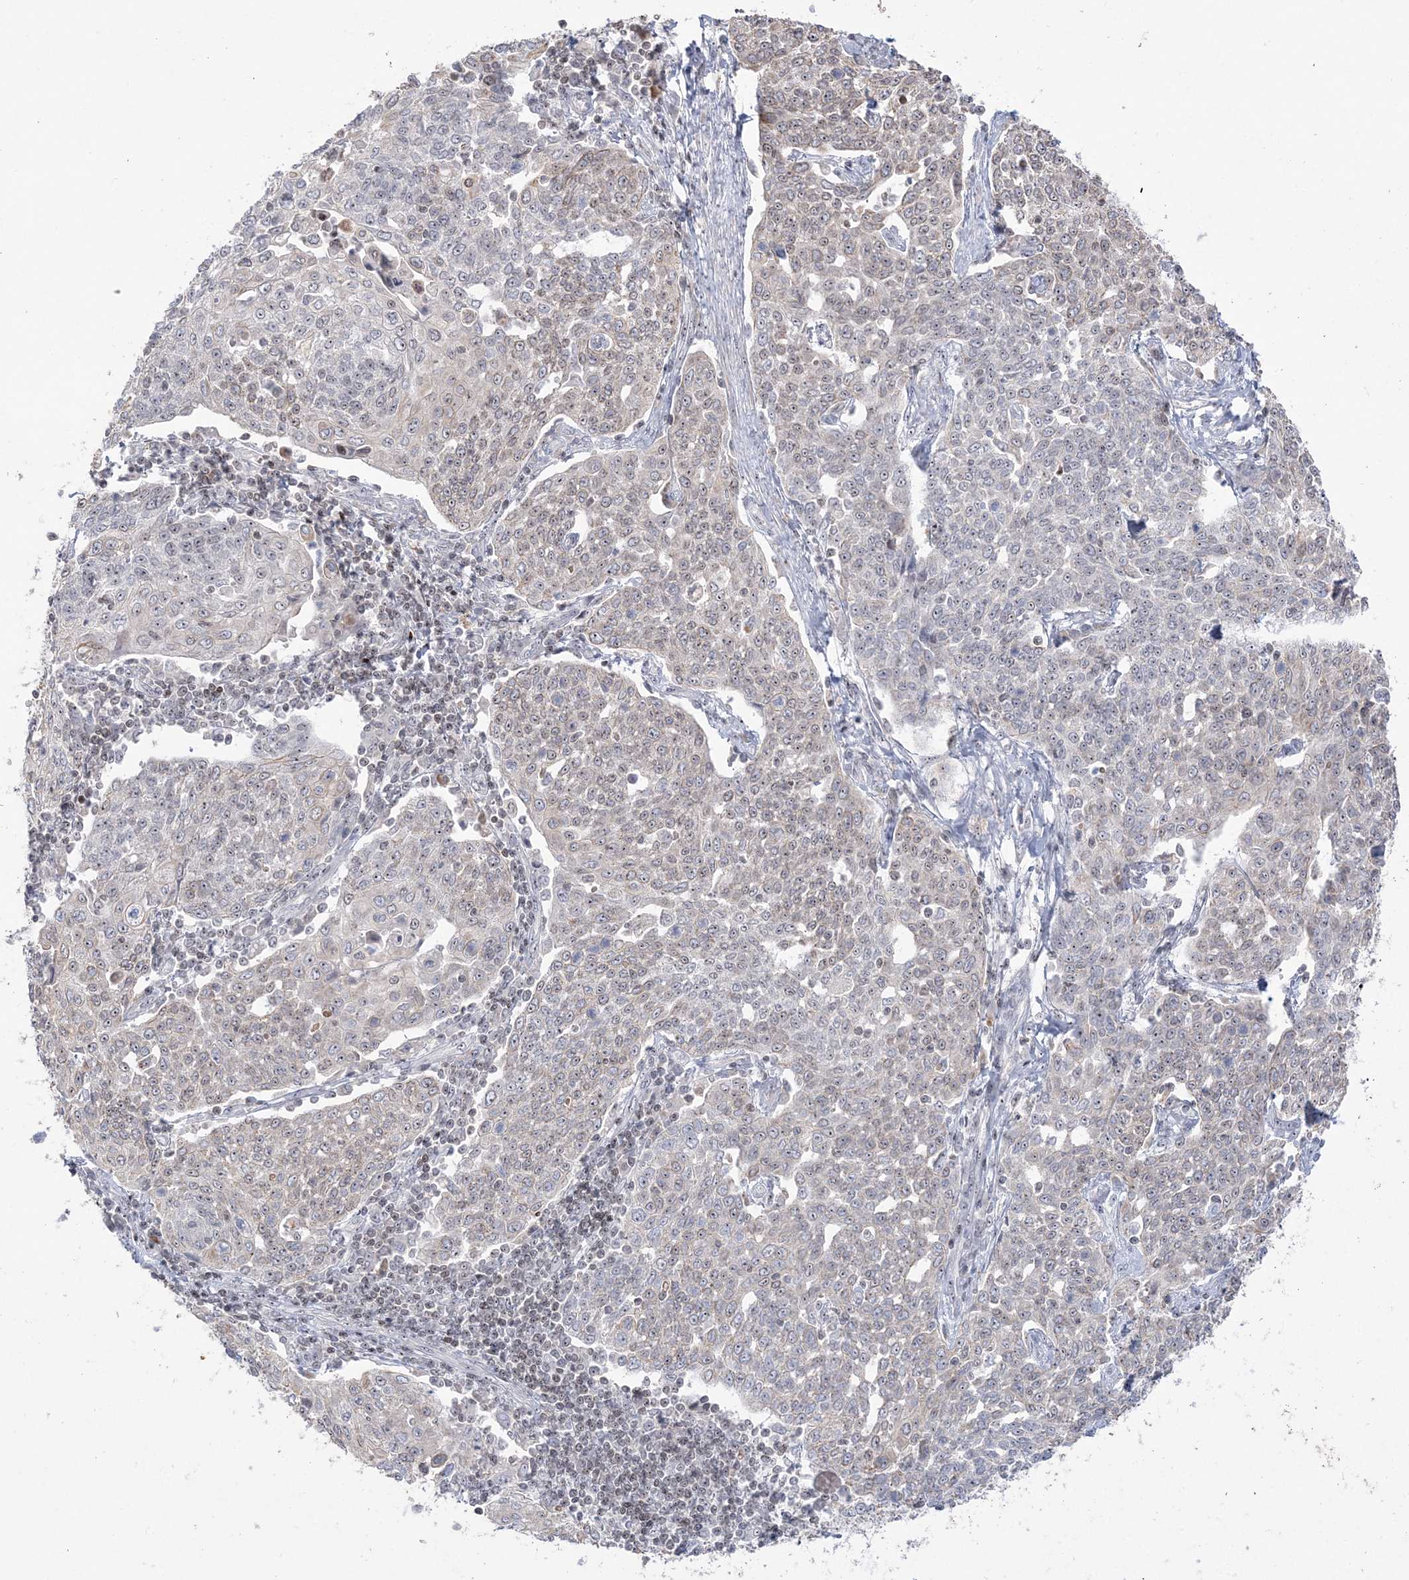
{"staining": {"intensity": "weak", "quantity": "<25%", "location": "nuclear"}, "tissue": "cervical cancer", "cell_type": "Tumor cells", "image_type": "cancer", "snomed": [{"axis": "morphology", "description": "Squamous cell carcinoma, NOS"}, {"axis": "topography", "description": "Cervix"}], "caption": "A micrograph of human cervical cancer (squamous cell carcinoma) is negative for staining in tumor cells.", "gene": "SH3BP4", "patient": {"sex": "female", "age": 34}}